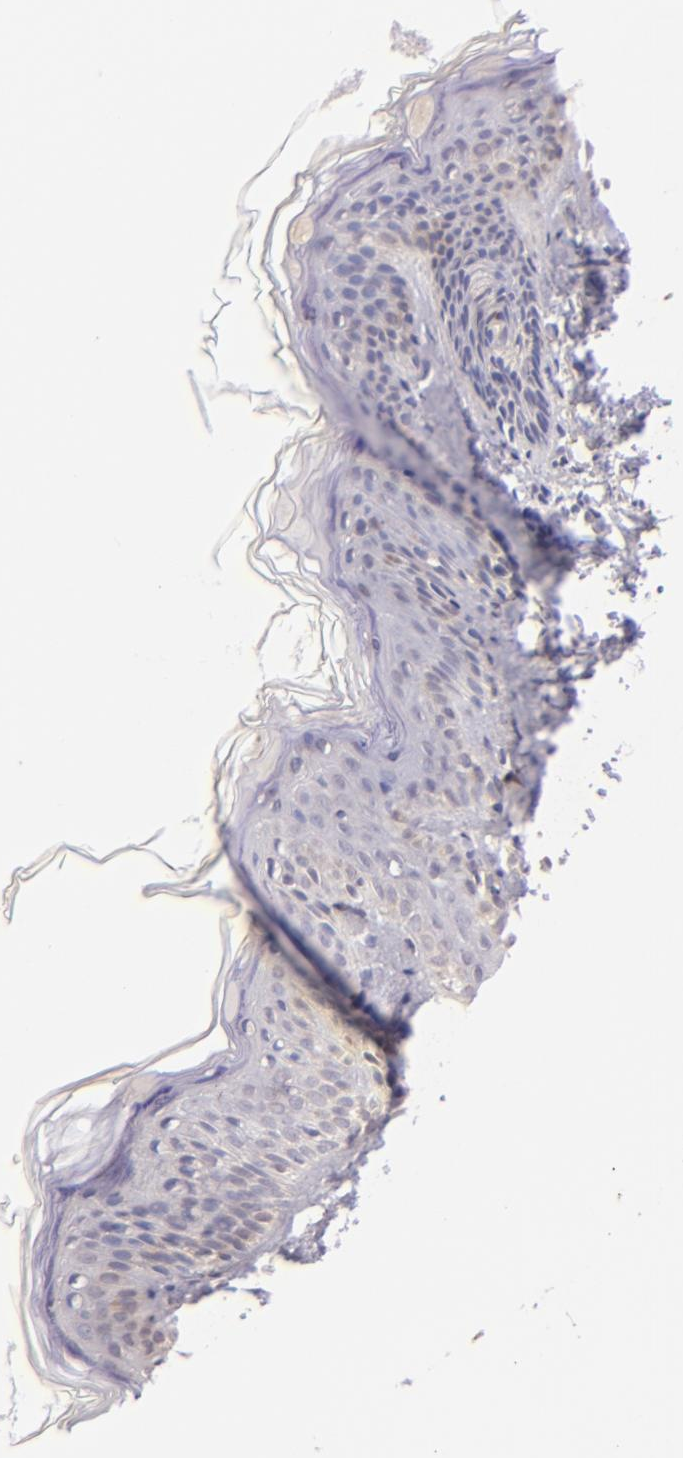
{"staining": {"intensity": "negative", "quantity": "none", "location": "none"}, "tissue": "skin", "cell_type": "Fibroblasts", "image_type": "normal", "snomed": [{"axis": "morphology", "description": "Normal tissue, NOS"}, {"axis": "topography", "description": "Skin"}], "caption": "This is an IHC photomicrograph of normal skin. There is no expression in fibroblasts.", "gene": "ZAP70", "patient": {"sex": "female", "age": 4}}